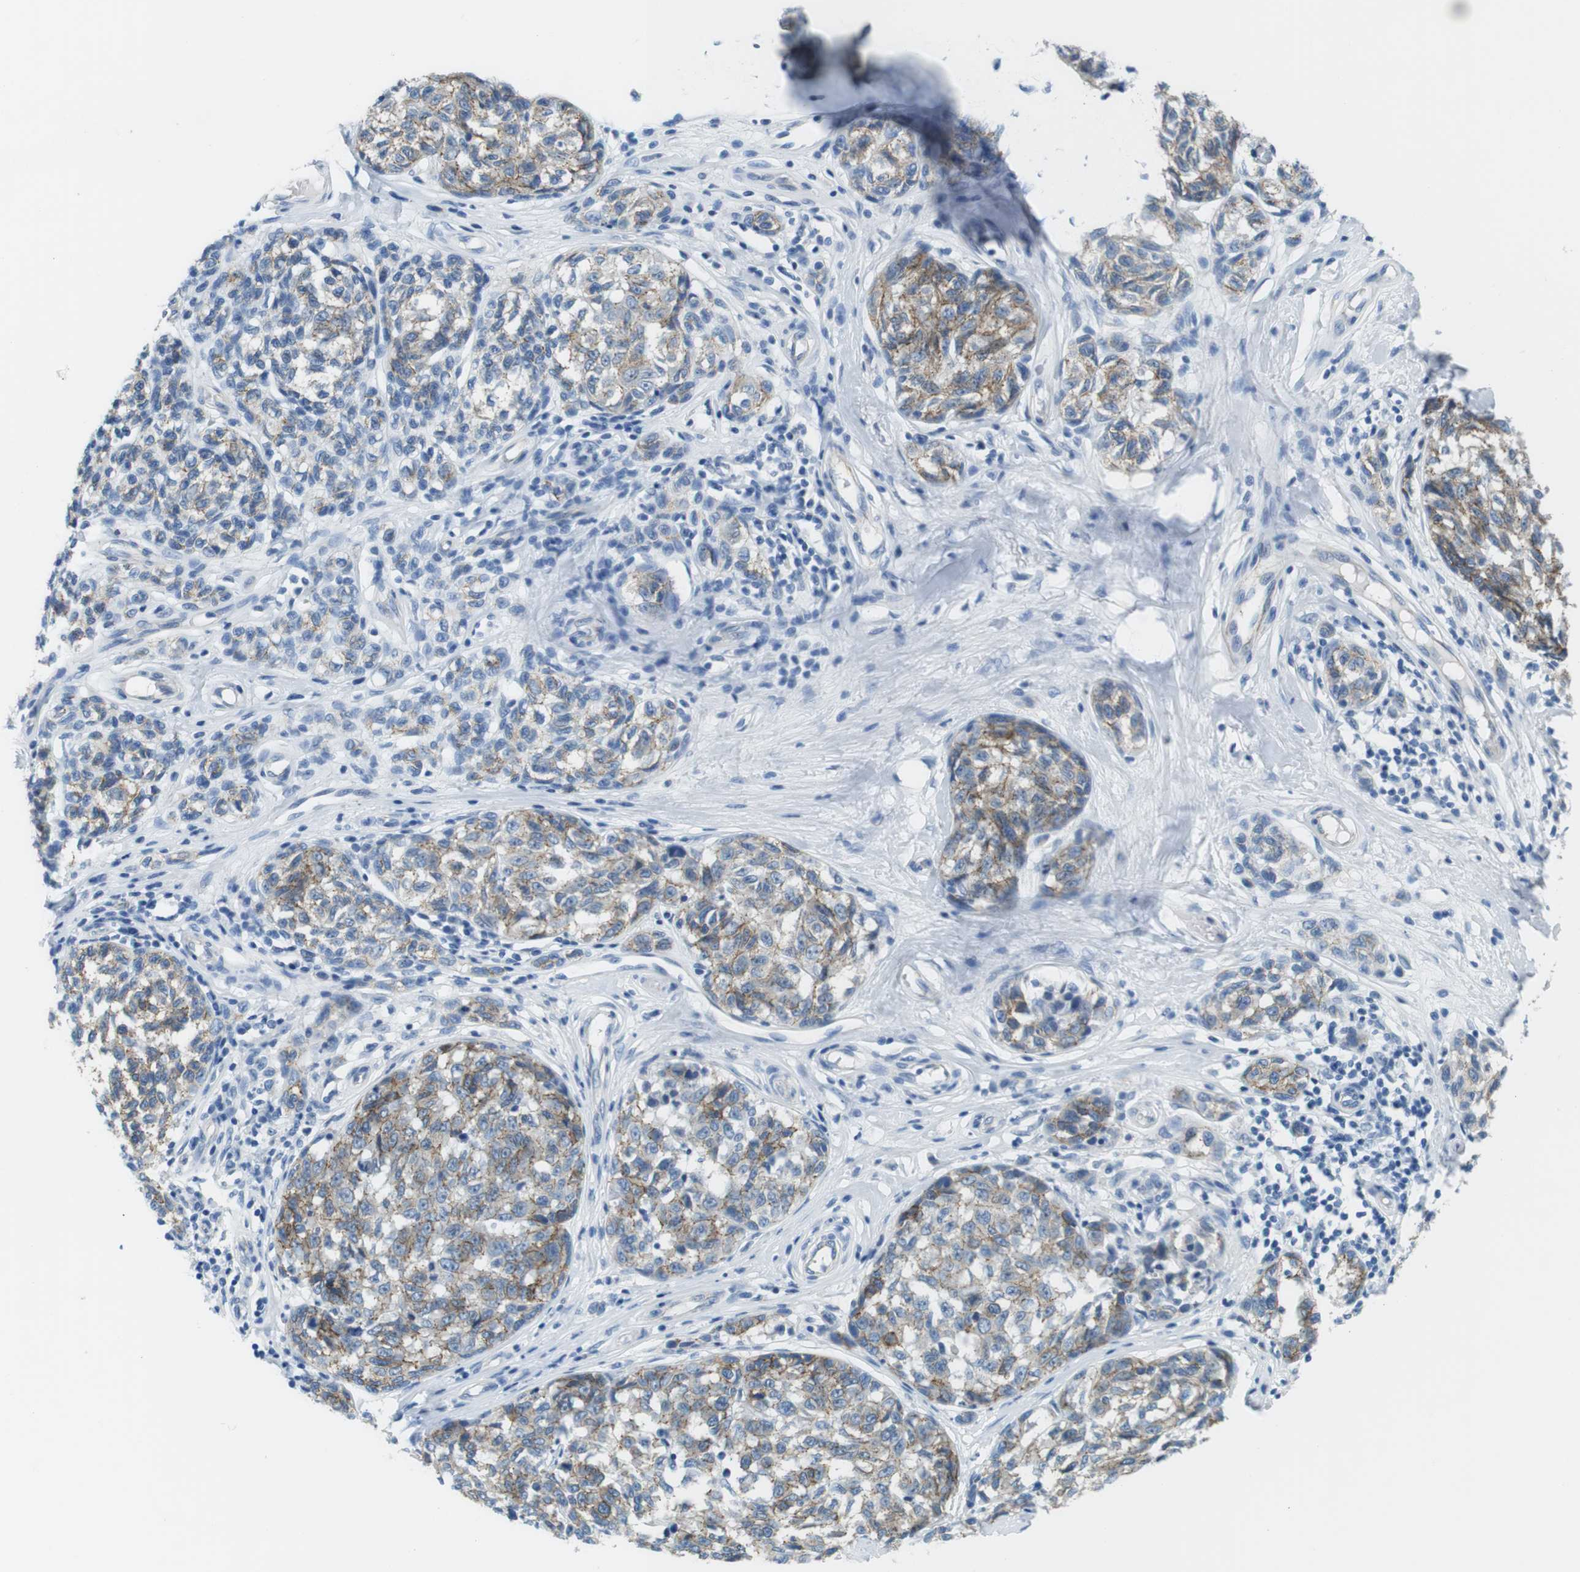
{"staining": {"intensity": "weak", "quantity": ">75%", "location": "cytoplasmic/membranous"}, "tissue": "melanoma", "cell_type": "Tumor cells", "image_type": "cancer", "snomed": [{"axis": "morphology", "description": "Malignant melanoma, NOS"}, {"axis": "topography", "description": "Skin"}], "caption": "Melanoma stained with a brown dye reveals weak cytoplasmic/membranous positive positivity in approximately >75% of tumor cells.", "gene": "SLC6A6", "patient": {"sex": "female", "age": 64}}